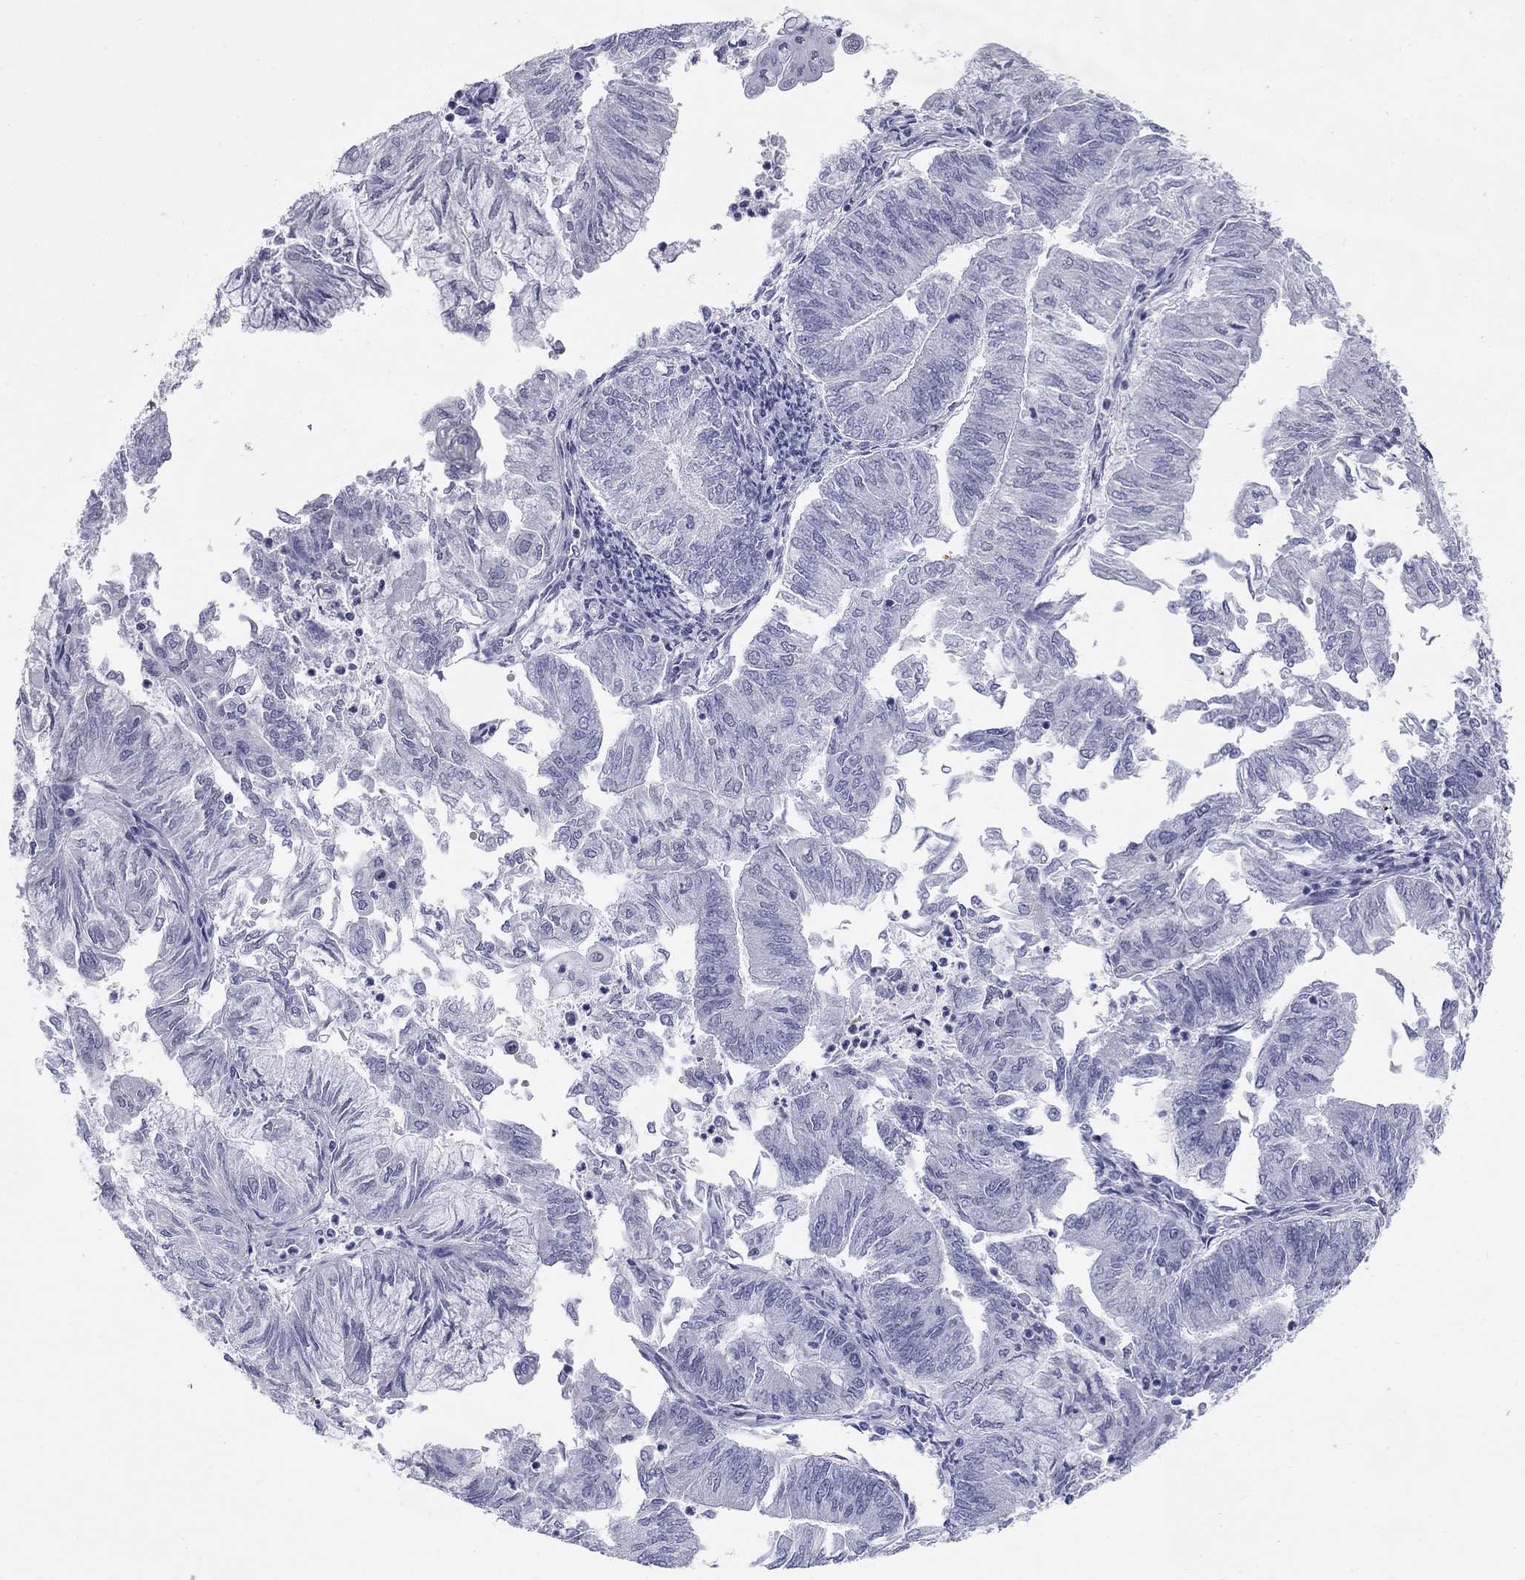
{"staining": {"intensity": "negative", "quantity": "none", "location": "none"}, "tissue": "endometrial cancer", "cell_type": "Tumor cells", "image_type": "cancer", "snomed": [{"axis": "morphology", "description": "Adenocarcinoma, NOS"}, {"axis": "topography", "description": "Endometrium"}], "caption": "Immunohistochemical staining of human endometrial cancer exhibits no significant positivity in tumor cells.", "gene": "DMTN", "patient": {"sex": "female", "age": 59}}